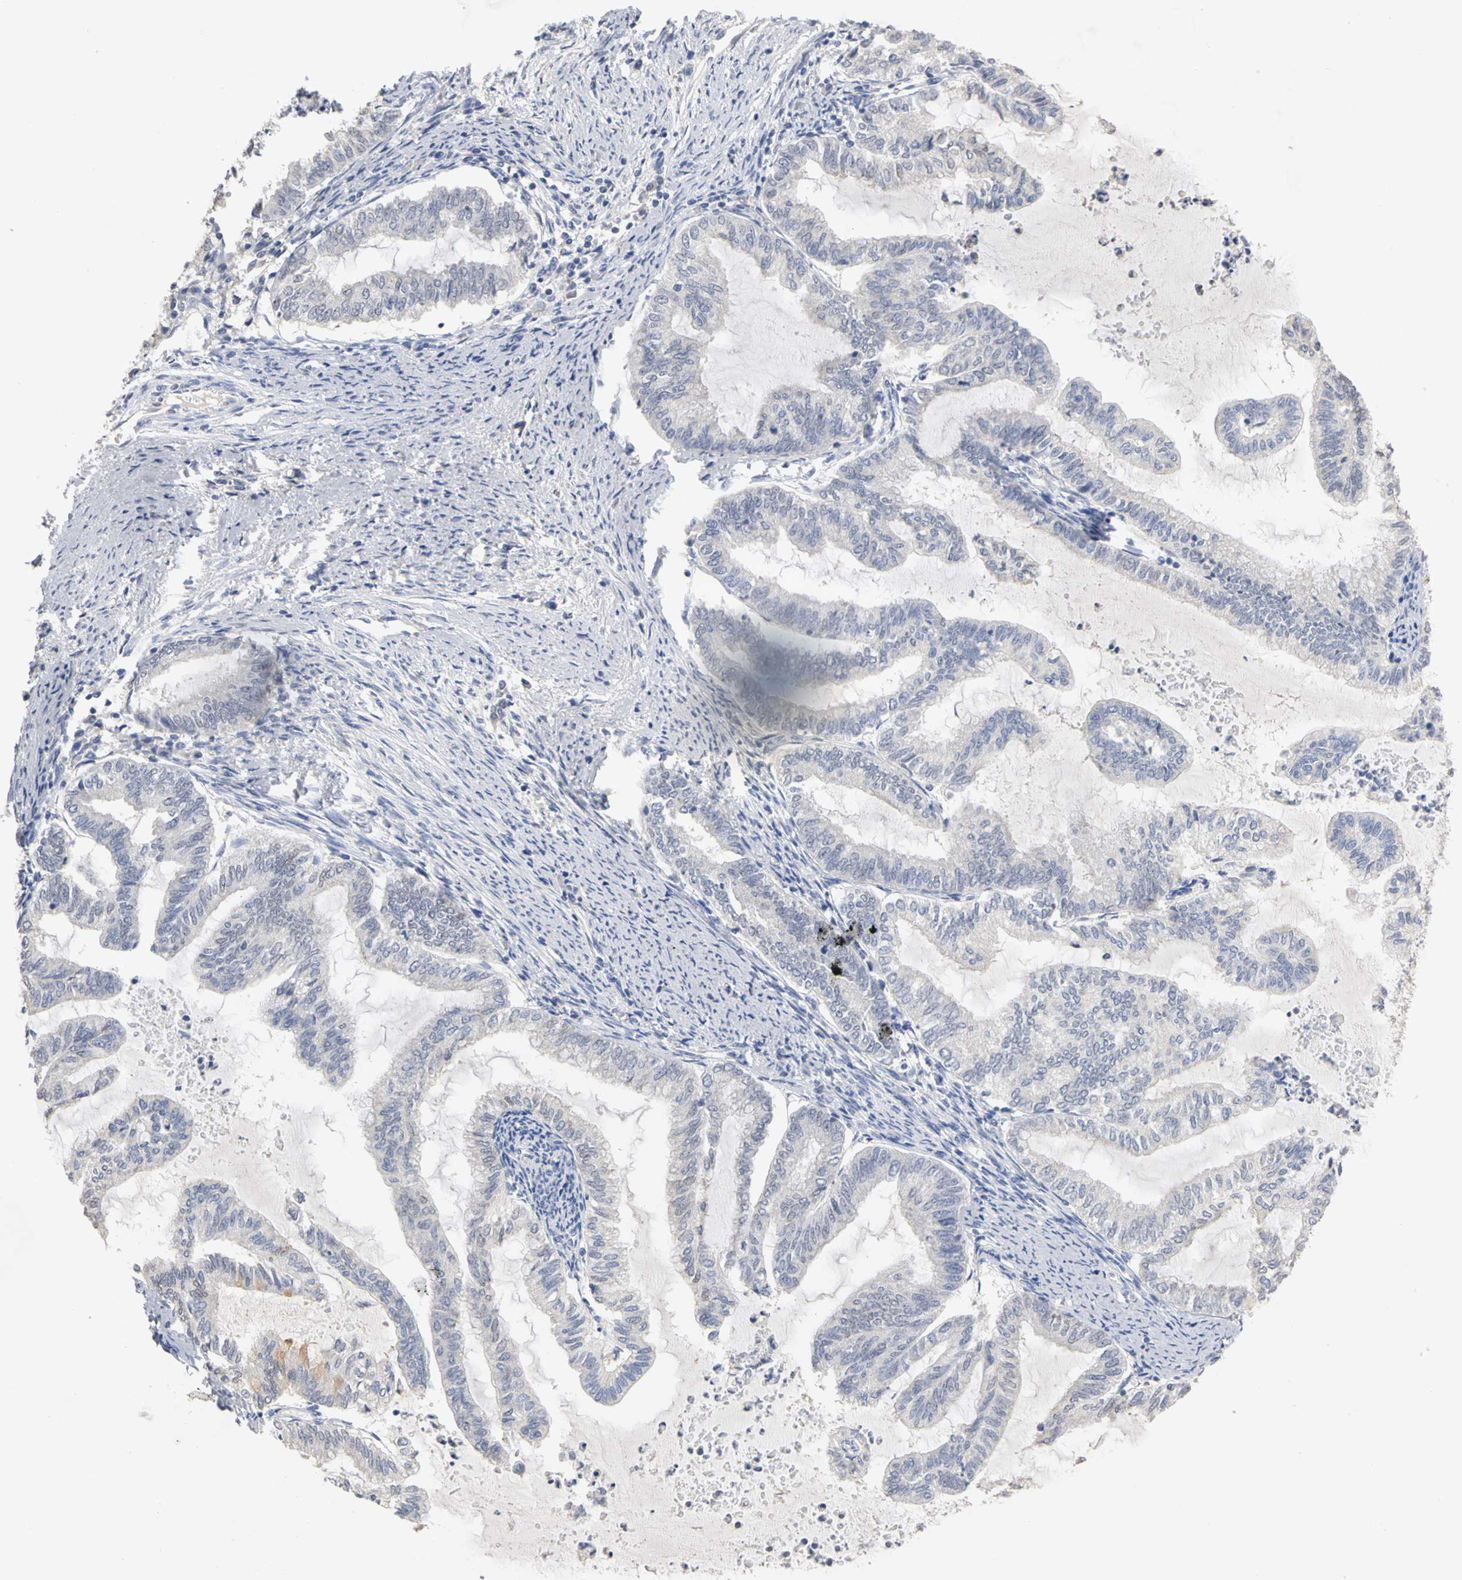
{"staining": {"intensity": "negative", "quantity": "none", "location": "none"}, "tissue": "endometrial cancer", "cell_type": "Tumor cells", "image_type": "cancer", "snomed": [{"axis": "morphology", "description": "Adenocarcinoma, NOS"}, {"axis": "topography", "description": "Endometrium"}], "caption": "Immunohistochemistry image of human endometrial adenocarcinoma stained for a protein (brown), which shows no expression in tumor cells.", "gene": "PGR", "patient": {"sex": "female", "age": 79}}